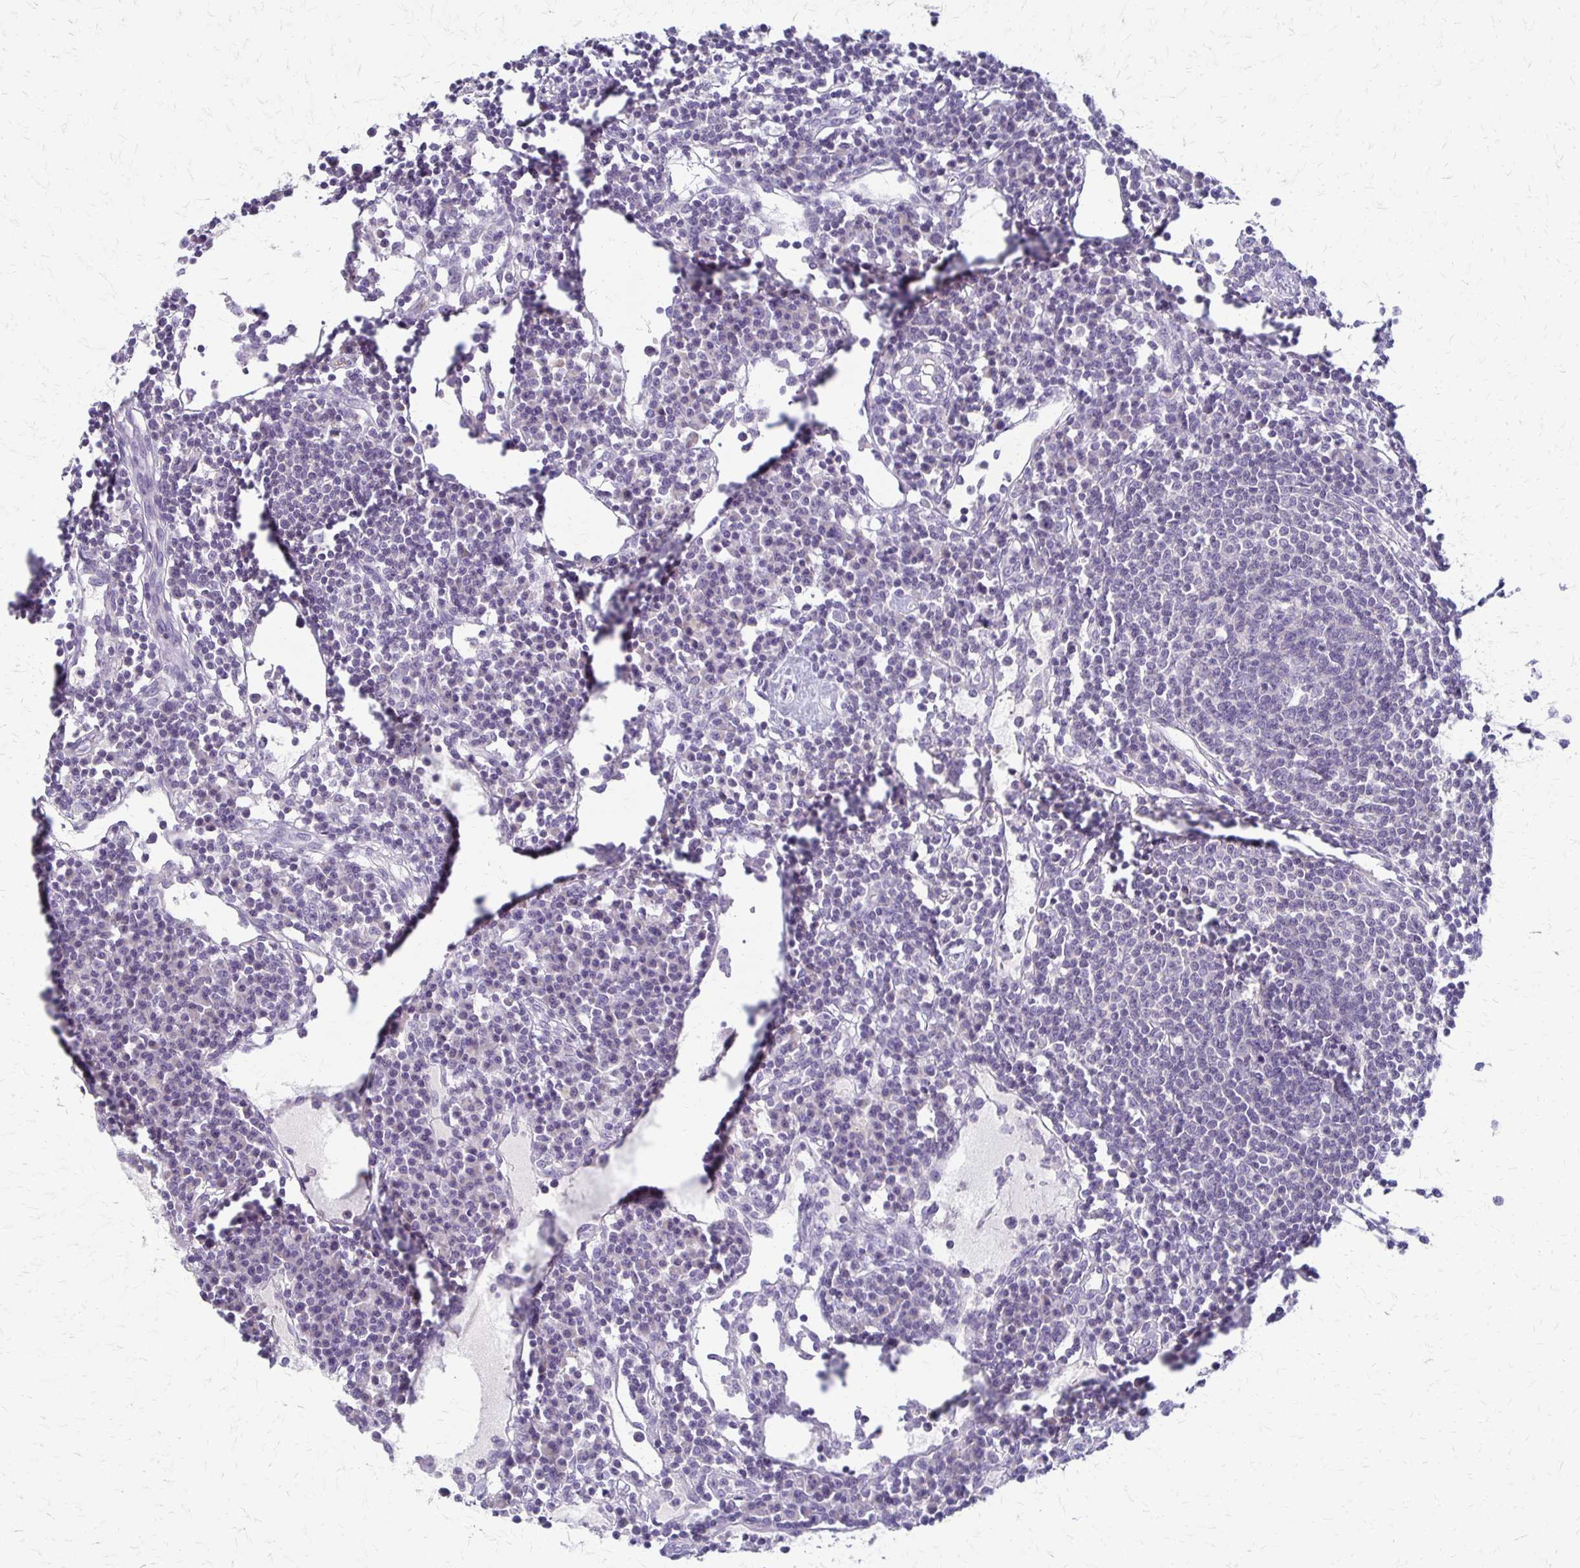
{"staining": {"intensity": "negative", "quantity": "none", "location": "none"}, "tissue": "lymph node", "cell_type": "Non-germinal center cells", "image_type": "normal", "snomed": [{"axis": "morphology", "description": "Normal tissue, NOS"}, {"axis": "topography", "description": "Lymph node"}], "caption": "An immunohistochemistry photomicrograph of normal lymph node is shown. There is no staining in non-germinal center cells of lymph node.", "gene": "RHOC", "patient": {"sex": "female", "age": 78}}